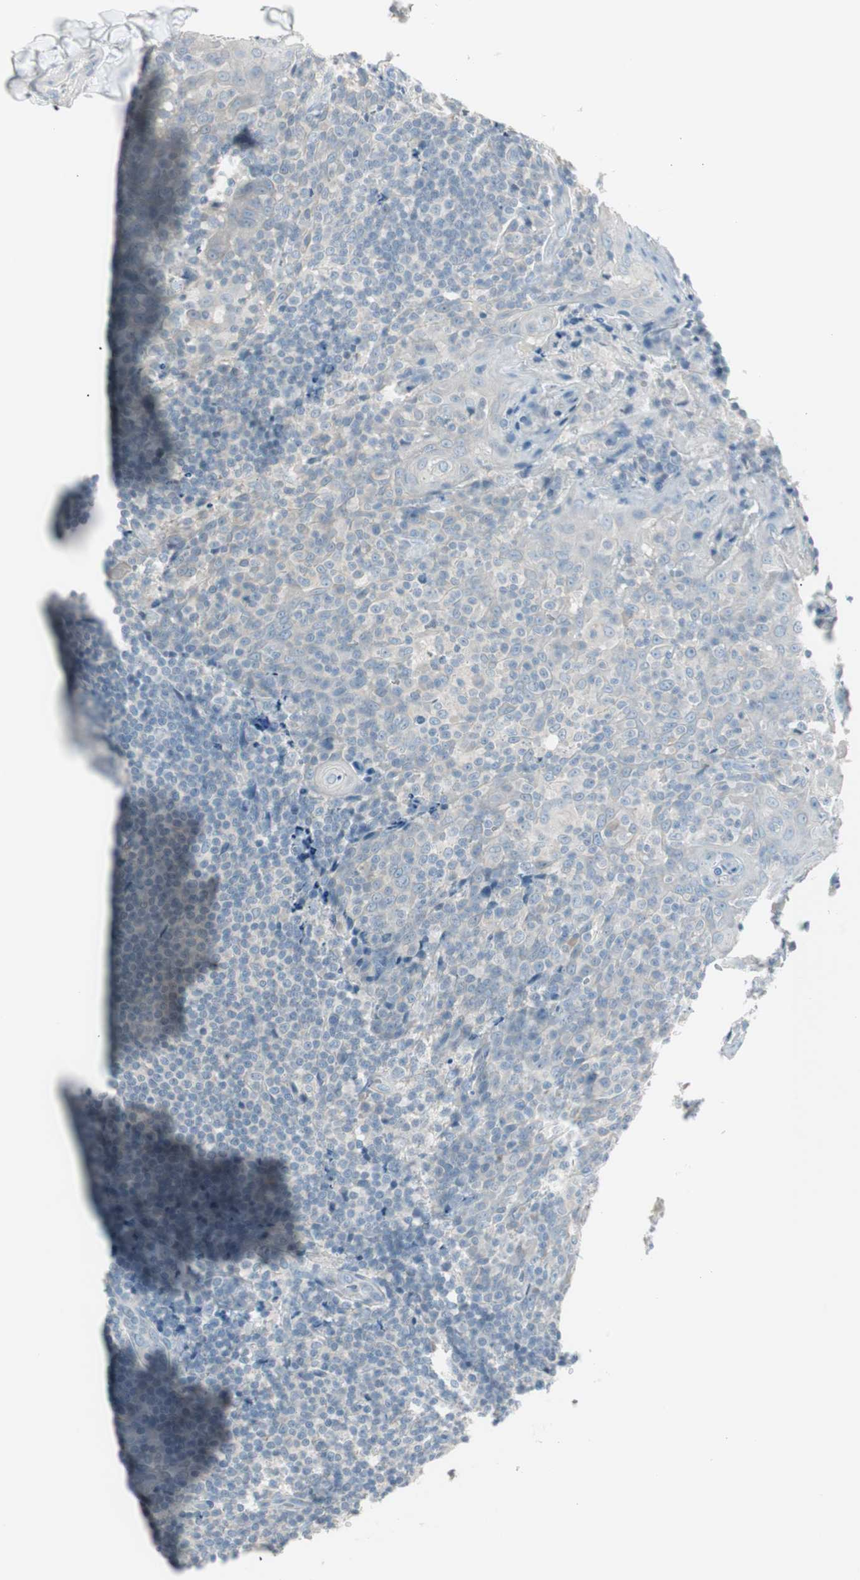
{"staining": {"intensity": "weak", "quantity": "25%-75%", "location": "cytoplasmic/membranous"}, "tissue": "tonsil", "cell_type": "Germinal center cells", "image_type": "normal", "snomed": [{"axis": "morphology", "description": "Normal tissue, NOS"}, {"axis": "topography", "description": "Tonsil"}], "caption": "A brown stain shows weak cytoplasmic/membranous positivity of a protein in germinal center cells of unremarkable tonsil. Nuclei are stained in blue.", "gene": "ITLN2", "patient": {"sex": "male", "age": 31}}